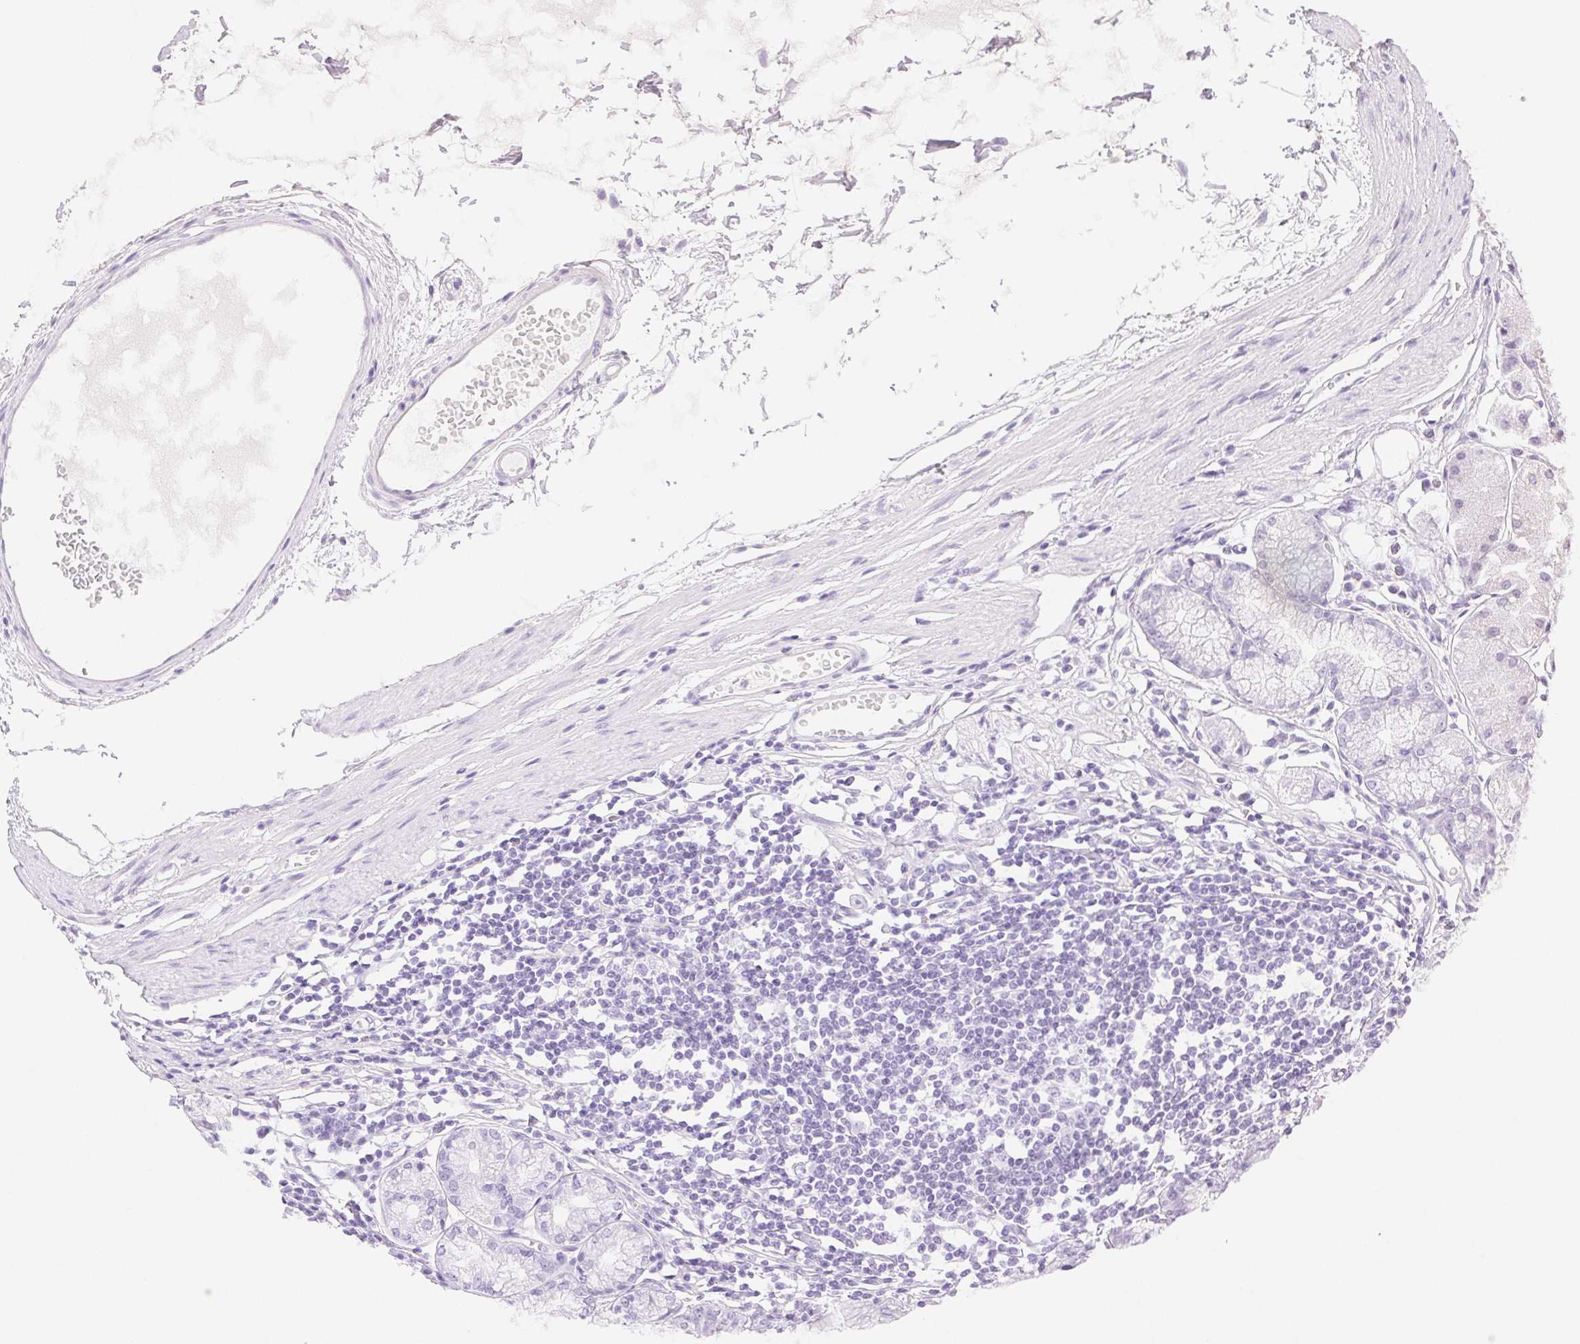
{"staining": {"intensity": "negative", "quantity": "none", "location": "none"}, "tissue": "stomach", "cell_type": "Glandular cells", "image_type": "normal", "snomed": [{"axis": "morphology", "description": "Normal tissue, NOS"}, {"axis": "topography", "description": "Stomach"}], "caption": "The immunohistochemistry (IHC) image has no significant positivity in glandular cells of stomach. (Stains: DAB IHC with hematoxylin counter stain, Microscopy: brightfield microscopy at high magnification).", "gene": "SPACA4", "patient": {"sex": "male", "age": 55}}